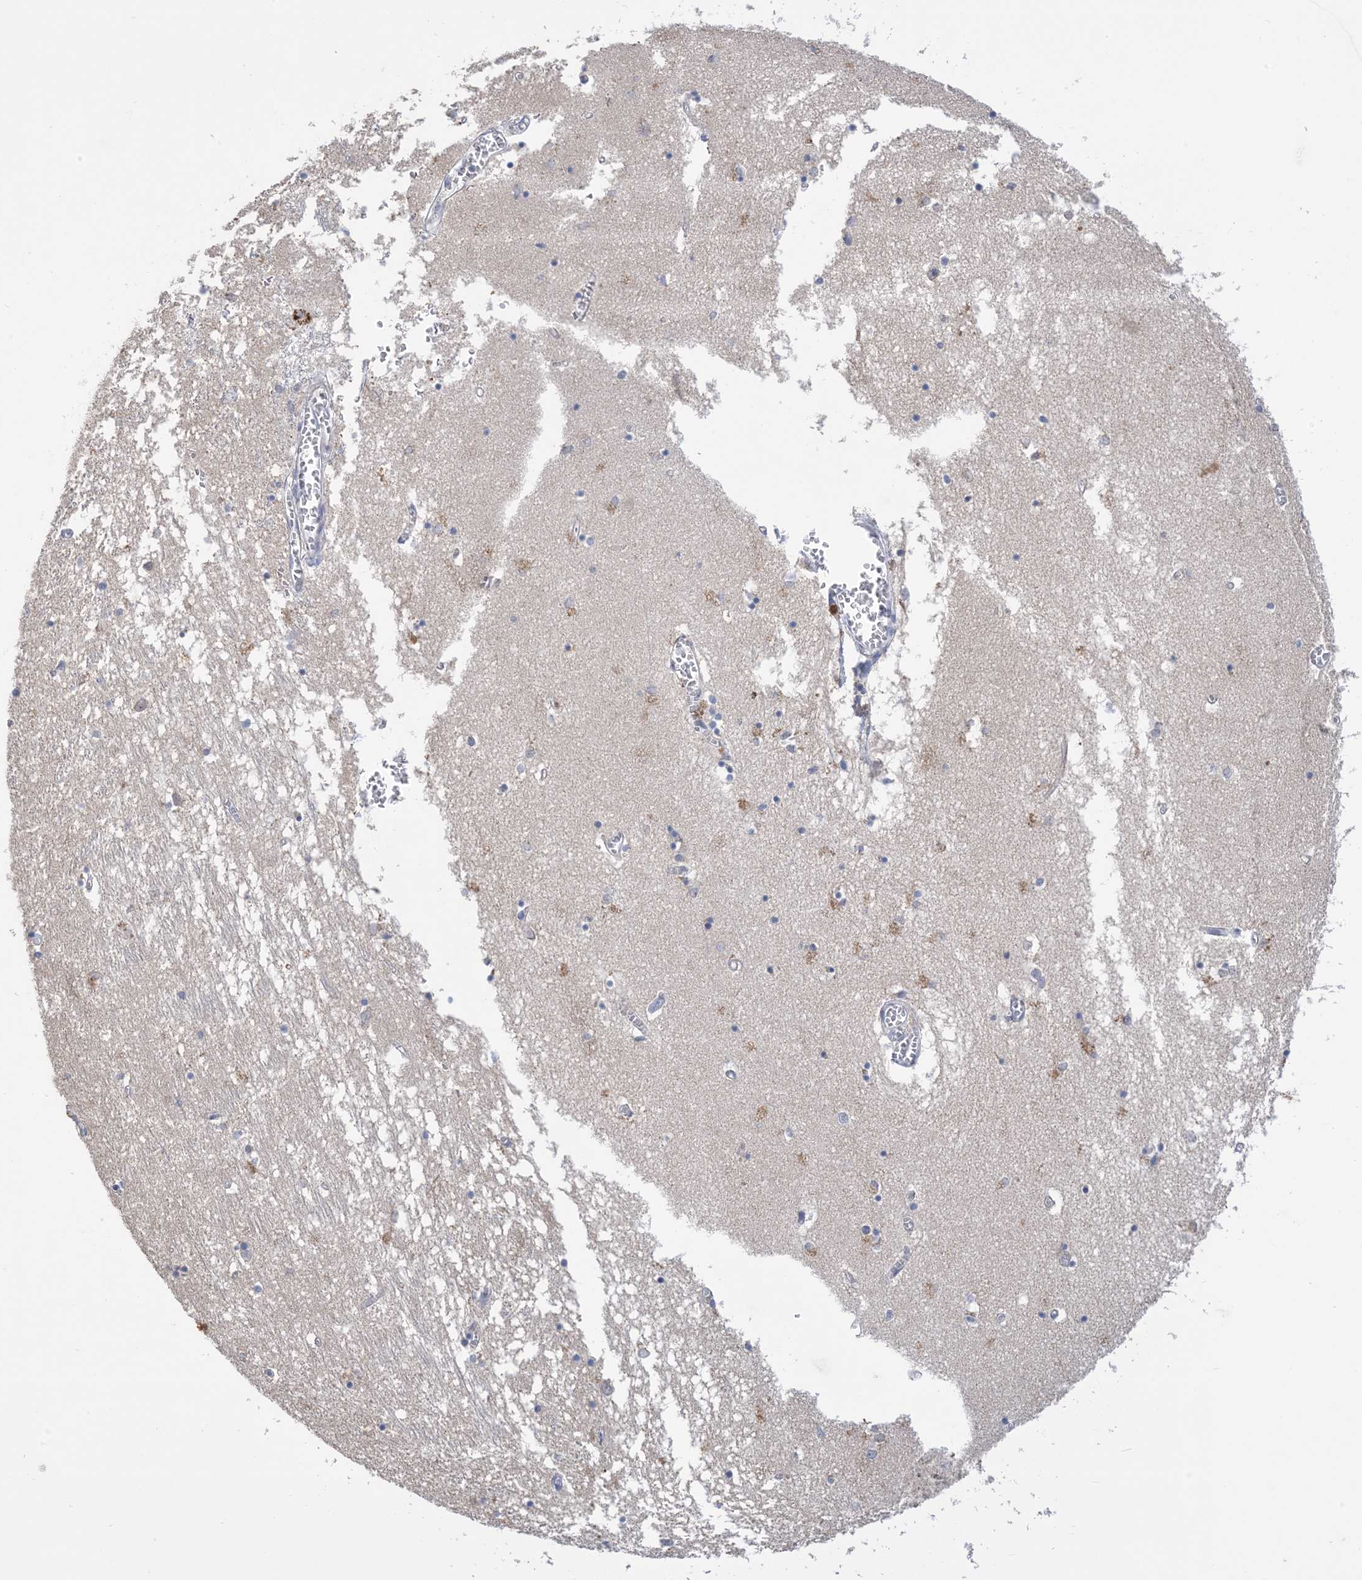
{"staining": {"intensity": "weak", "quantity": "<25%", "location": "cytoplasmic/membranous"}, "tissue": "hippocampus", "cell_type": "Glial cells", "image_type": "normal", "snomed": [{"axis": "morphology", "description": "Normal tissue, NOS"}, {"axis": "topography", "description": "Hippocampus"}], "caption": "Protein analysis of unremarkable hippocampus exhibits no significant staining in glial cells.", "gene": "CLEC16A", "patient": {"sex": "male", "age": 70}}